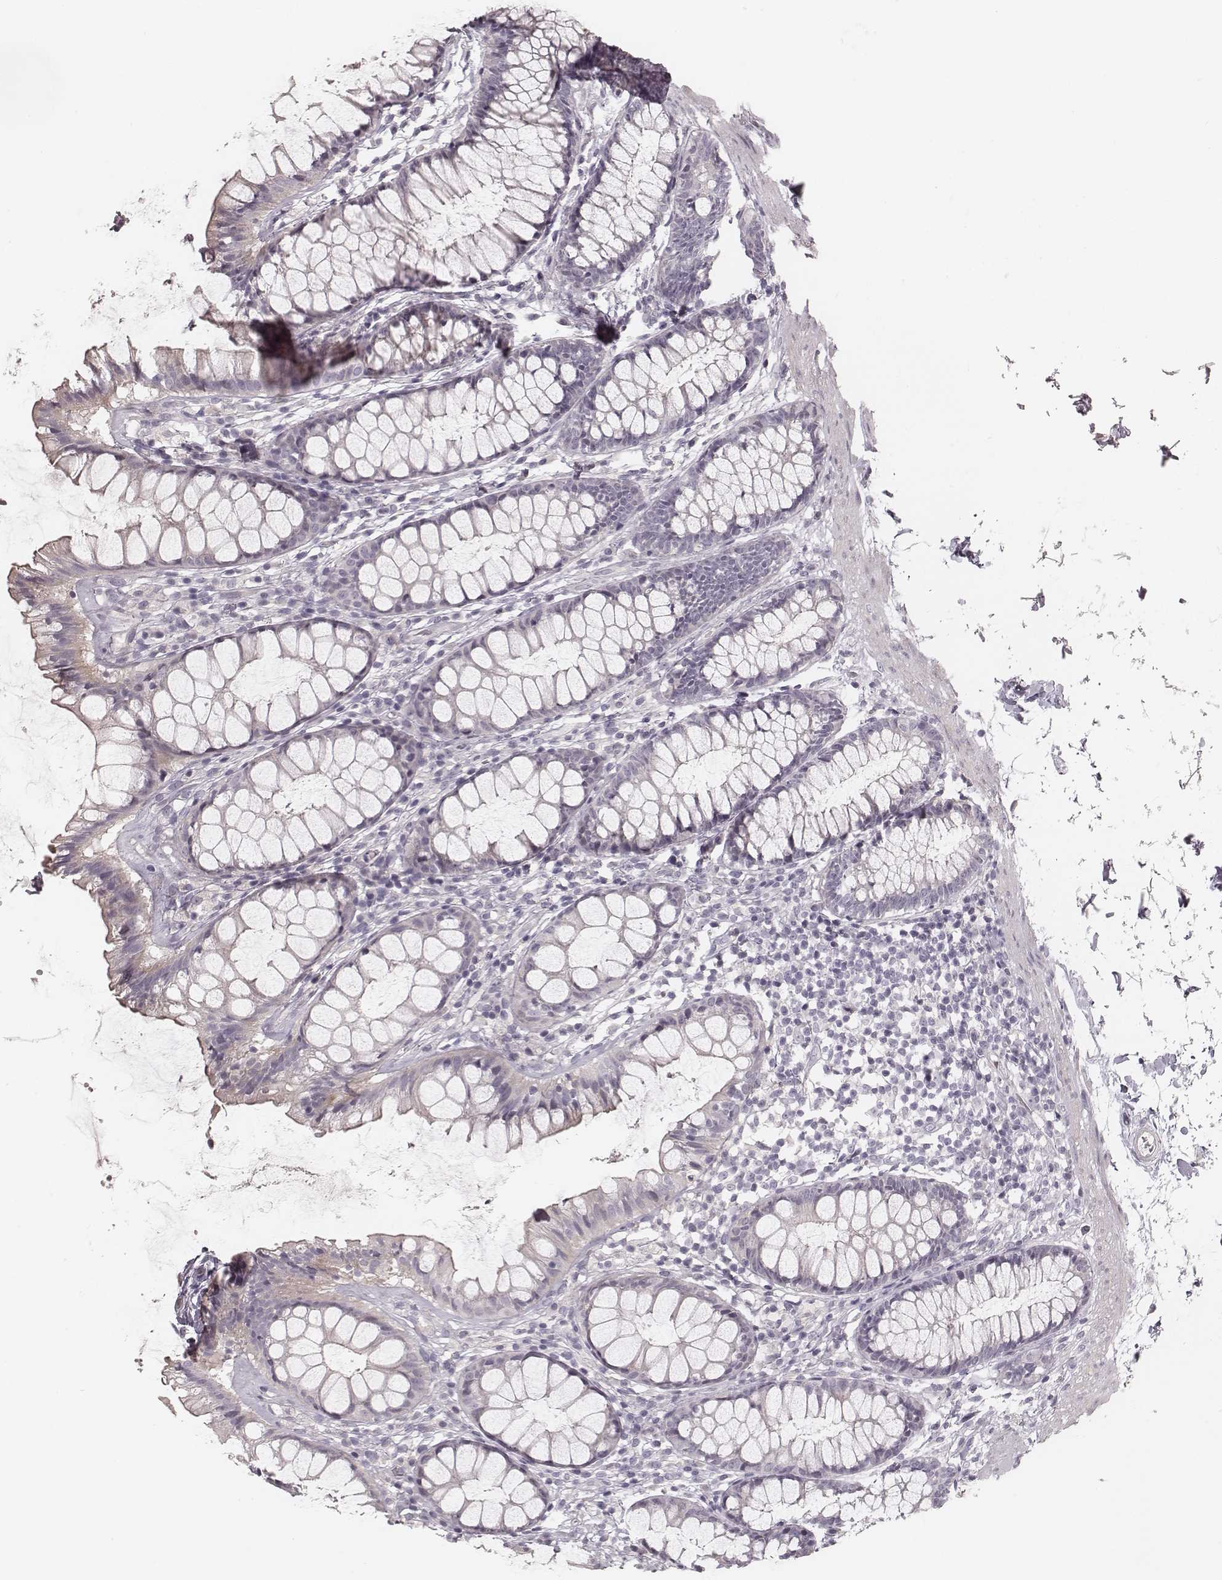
{"staining": {"intensity": "negative", "quantity": "none", "location": "none"}, "tissue": "rectum", "cell_type": "Glandular cells", "image_type": "normal", "snomed": [{"axis": "morphology", "description": "Normal tissue, NOS"}, {"axis": "topography", "description": "Rectum"}], "caption": "Image shows no protein expression in glandular cells of normal rectum.", "gene": "SPATA24", "patient": {"sex": "male", "age": 72}}